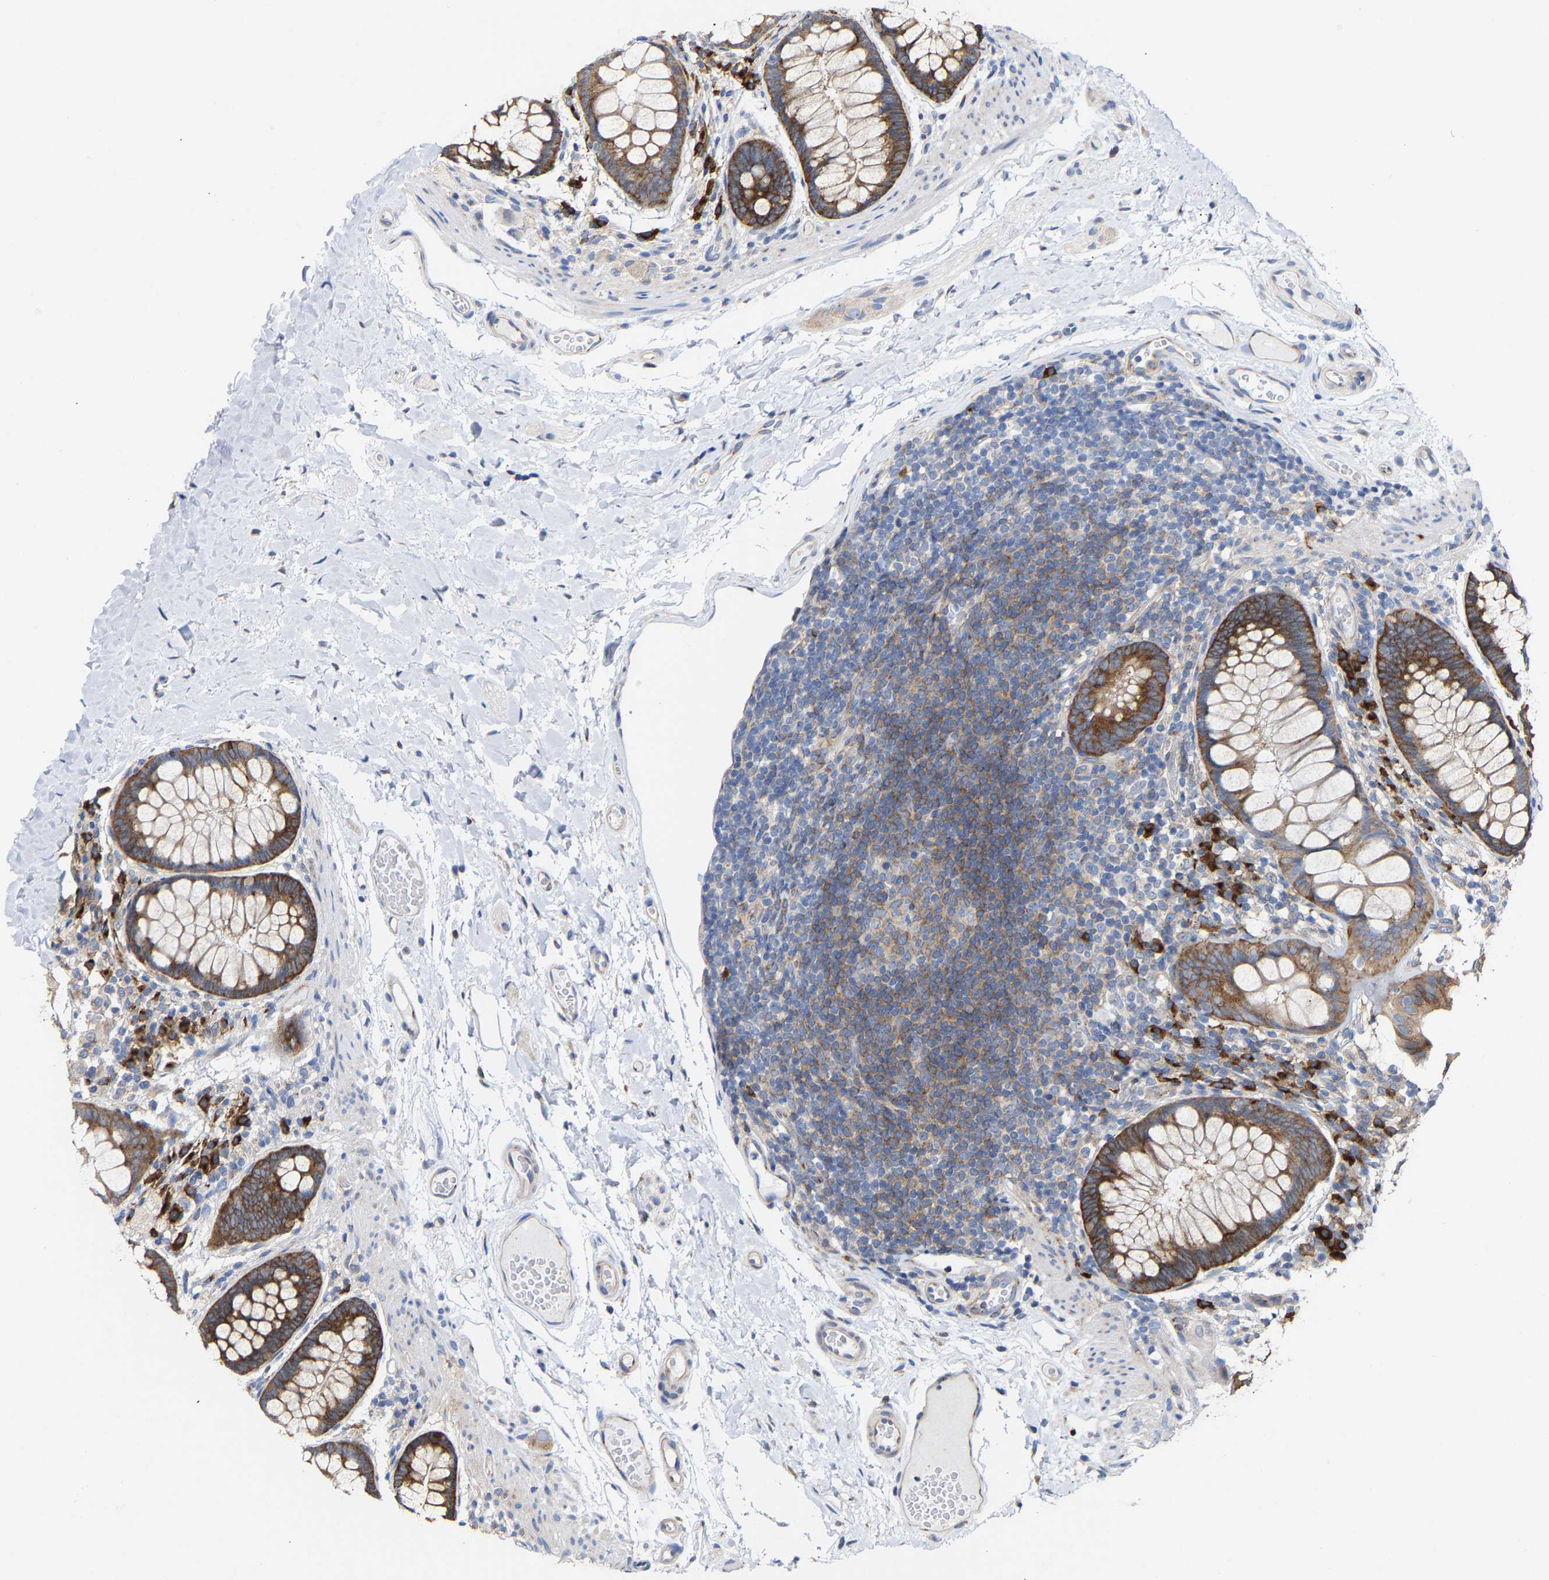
{"staining": {"intensity": "negative", "quantity": "none", "location": "none"}, "tissue": "colon", "cell_type": "Endothelial cells", "image_type": "normal", "snomed": [{"axis": "morphology", "description": "Normal tissue, NOS"}, {"axis": "topography", "description": "Colon"}], "caption": "DAB (3,3'-diaminobenzidine) immunohistochemical staining of benign human colon displays no significant positivity in endothelial cells.", "gene": "PPP1R15A", "patient": {"sex": "female", "age": 56}}